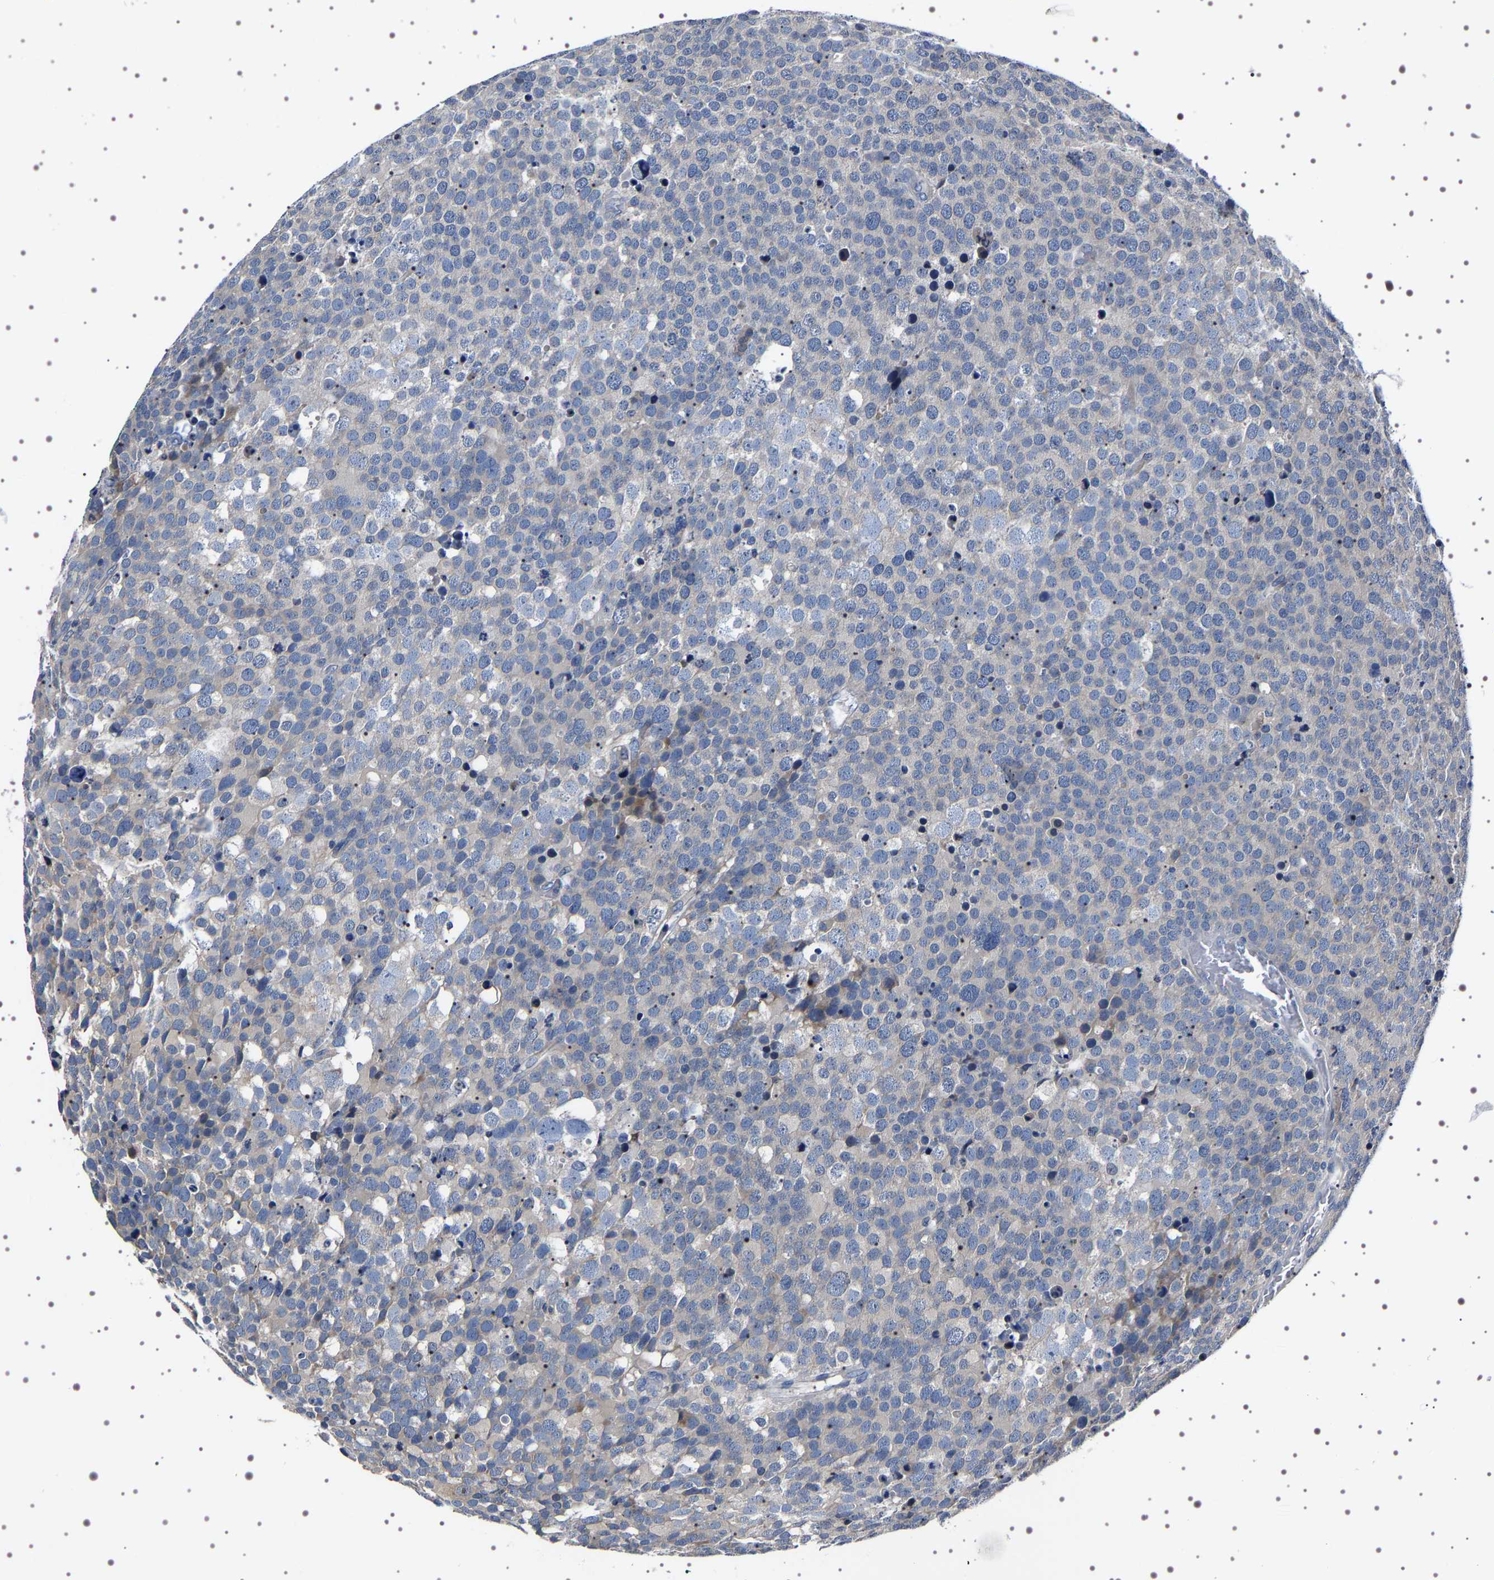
{"staining": {"intensity": "weak", "quantity": "<25%", "location": "cytoplasmic/membranous"}, "tissue": "testis cancer", "cell_type": "Tumor cells", "image_type": "cancer", "snomed": [{"axis": "morphology", "description": "Seminoma, NOS"}, {"axis": "topography", "description": "Testis"}], "caption": "Immunohistochemical staining of testis seminoma reveals no significant expression in tumor cells.", "gene": "TARBP1", "patient": {"sex": "male", "age": 71}}